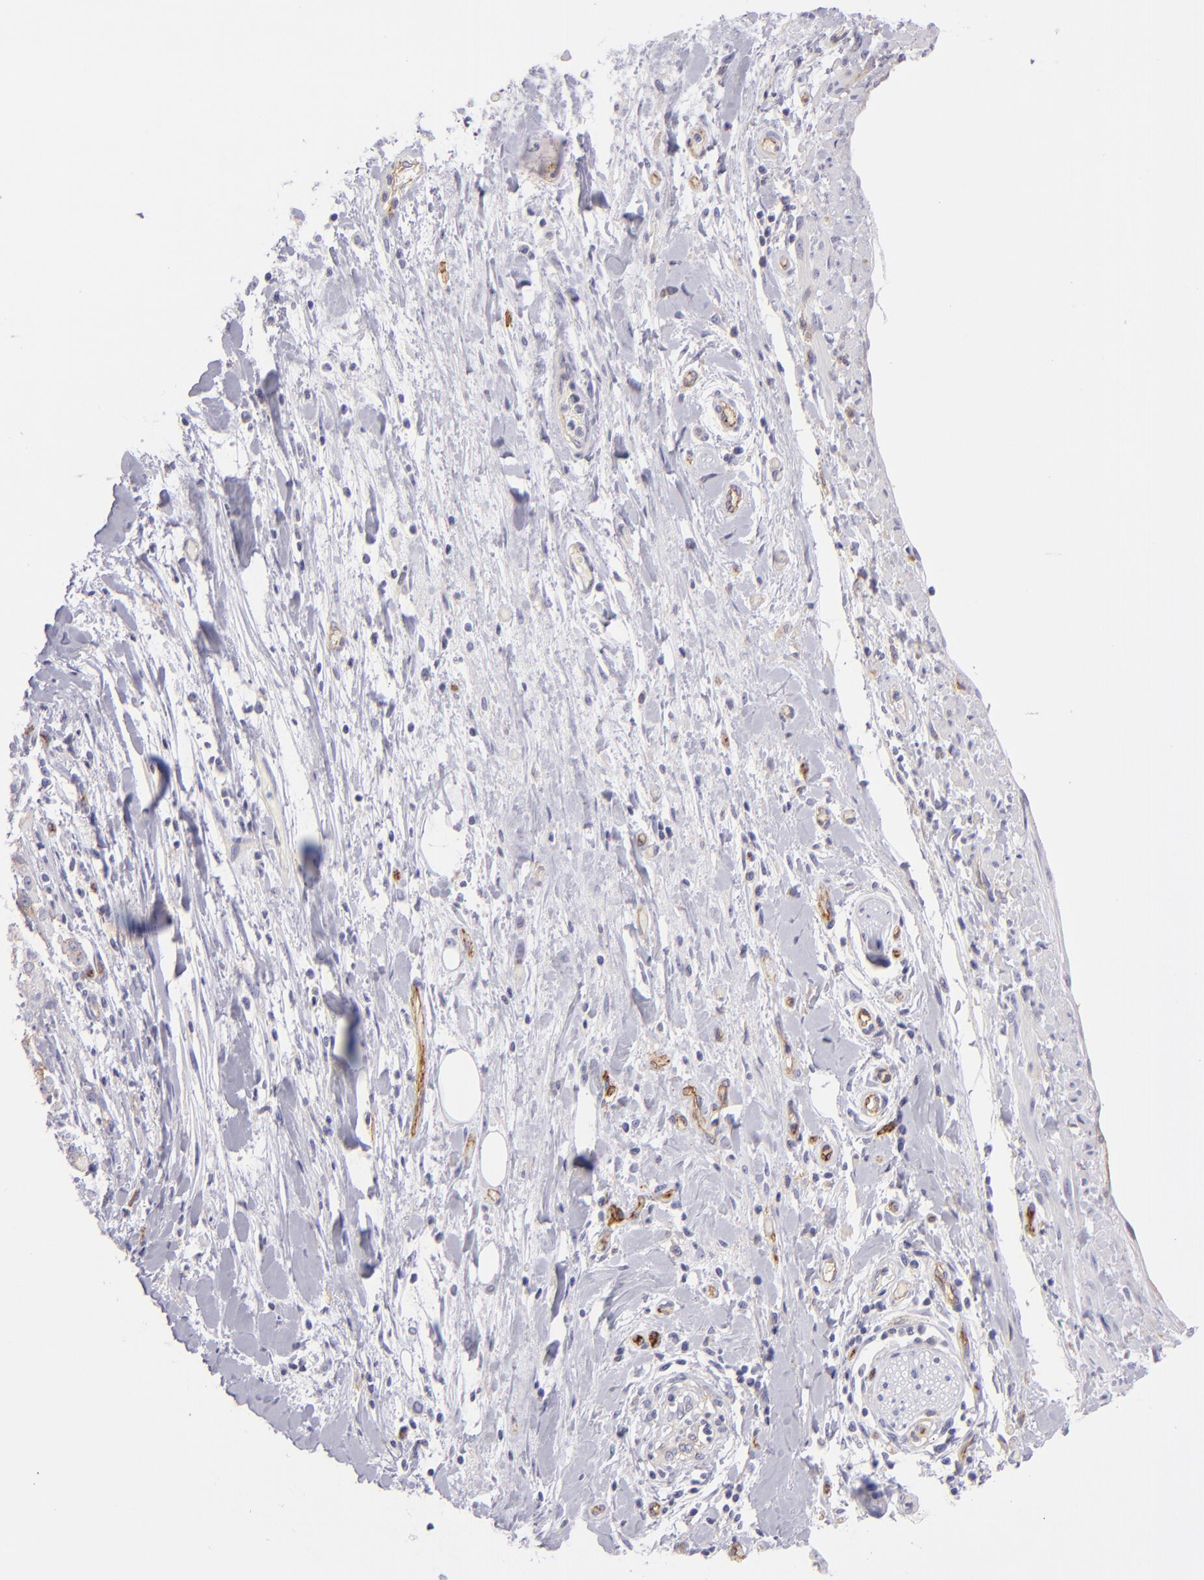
{"staining": {"intensity": "negative", "quantity": "none", "location": "none"}, "tissue": "pancreatic cancer", "cell_type": "Tumor cells", "image_type": "cancer", "snomed": [{"axis": "morphology", "description": "Adenocarcinoma, NOS"}, {"axis": "topography", "description": "Pancreas"}], "caption": "Adenocarcinoma (pancreatic) stained for a protein using immunohistochemistry (IHC) reveals no expression tumor cells.", "gene": "THBD", "patient": {"sex": "female", "age": 52}}